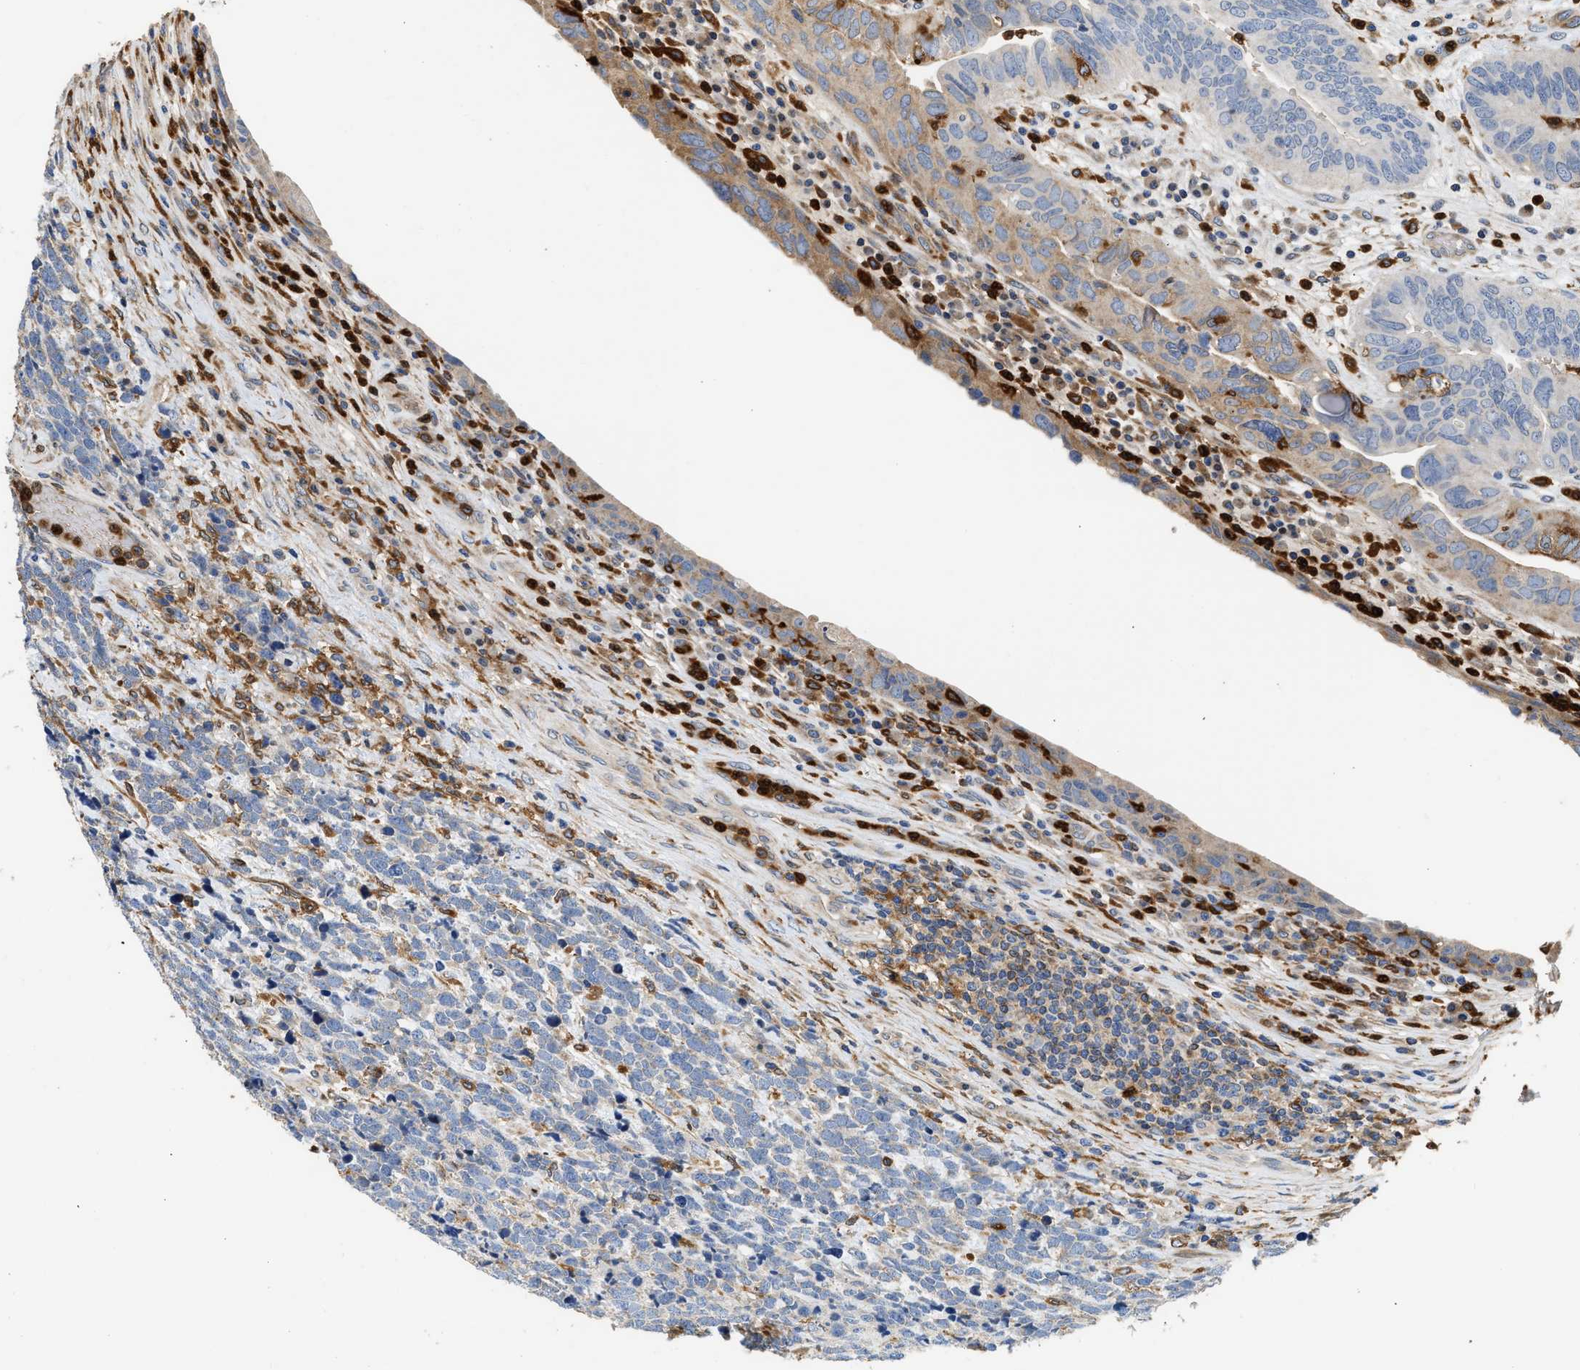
{"staining": {"intensity": "moderate", "quantity": "<25%", "location": "cytoplasmic/membranous"}, "tissue": "urothelial cancer", "cell_type": "Tumor cells", "image_type": "cancer", "snomed": [{"axis": "morphology", "description": "Urothelial carcinoma, High grade"}, {"axis": "topography", "description": "Urinary bladder"}], "caption": "This photomicrograph demonstrates immunohistochemistry staining of high-grade urothelial carcinoma, with low moderate cytoplasmic/membranous staining in approximately <25% of tumor cells.", "gene": "RAB31", "patient": {"sex": "female", "age": 82}}